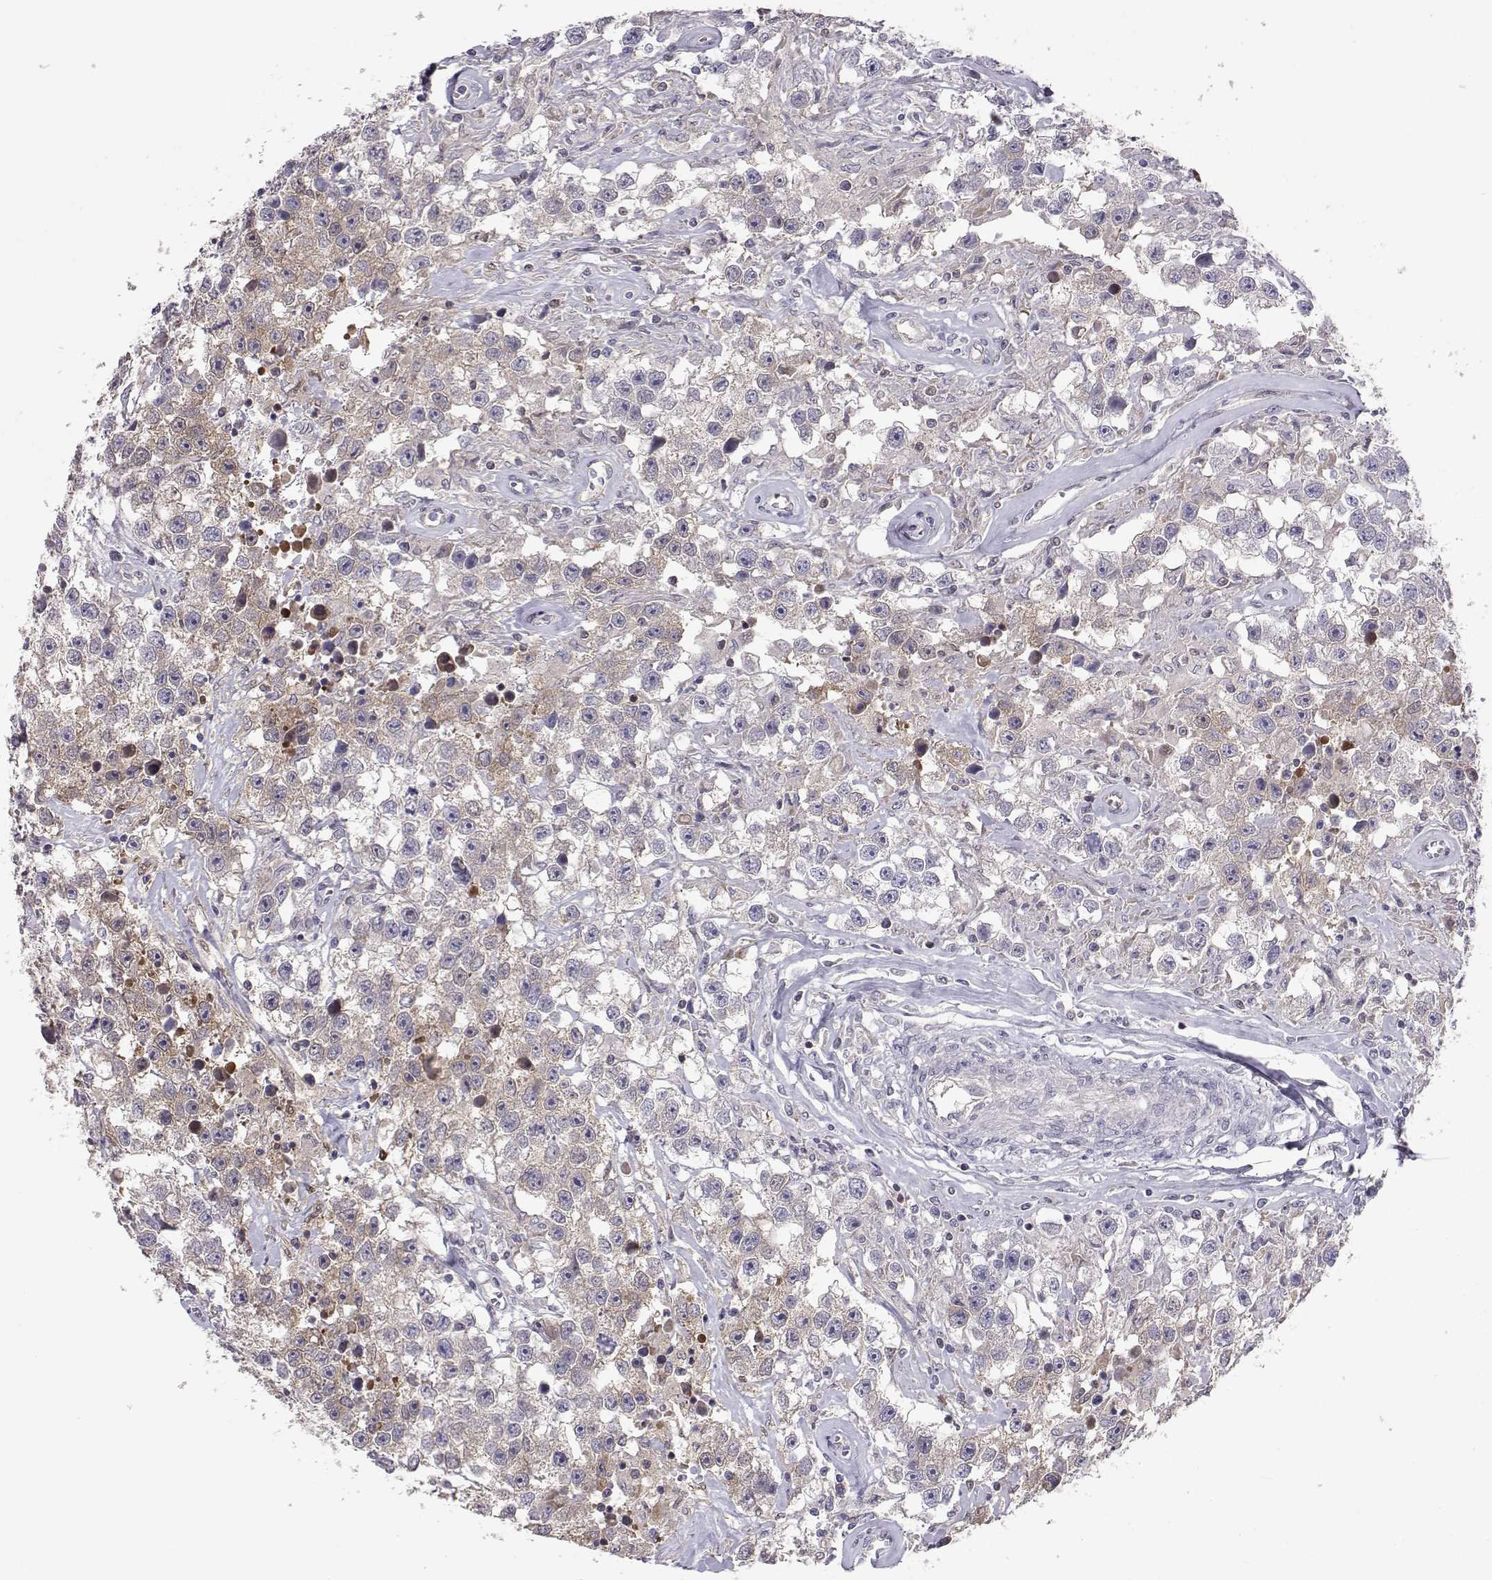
{"staining": {"intensity": "weak", "quantity": "<25%", "location": "cytoplasmic/membranous"}, "tissue": "testis cancer", "cell_type": "Tumor cells", "image_type": "cancer", "snomed": [{"axis": "morphology", "description": "Seminoma, NOS"}, {"axis": "topography", "description": "Testis"}], "caption": "Immunohistochemistry (IHC) of seminoma (testis) shows no staining in tumor cells.", "gene": "NCAM2", "patient": {"sex": "male", "age": 43}}